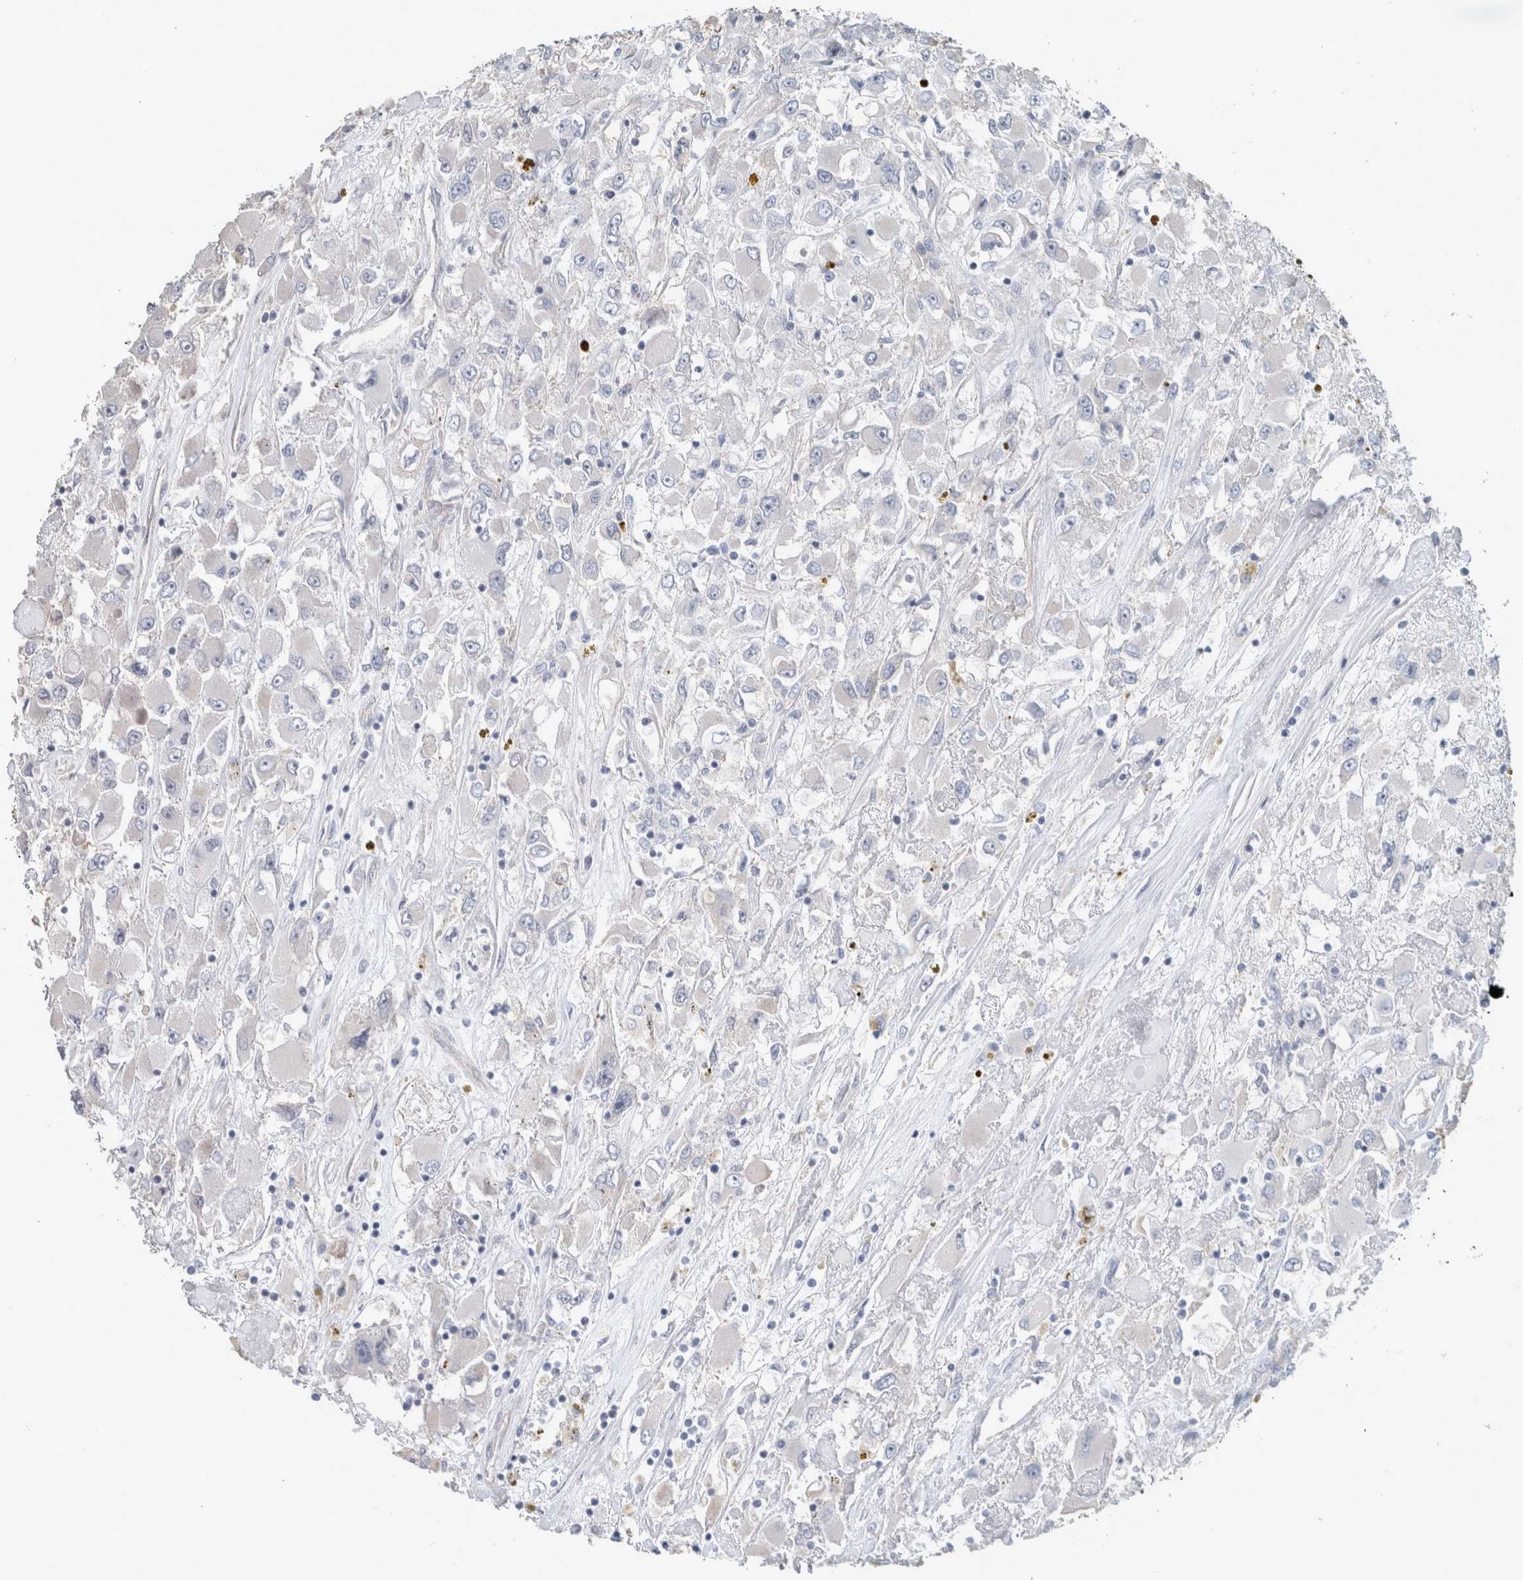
{"staining": {"intensity": "negative", "quantity": "none", "location": "none"}, "tissue": "renal cancer", "cell_type": "Tumor cells", "image_type": "cancer", "snomed": [{"axis": "morphology", "description": "Adenocarcinoma, NOS"}, {"axis": "topography", "description": "Kidney"}], "caption": "Renal cancer (adenocarcinoma) was stained to show a protein in brown. There is no significant staining in tumor cells.", "gene": "BCAM", "patient": {"sex": "female", "age": 52}}